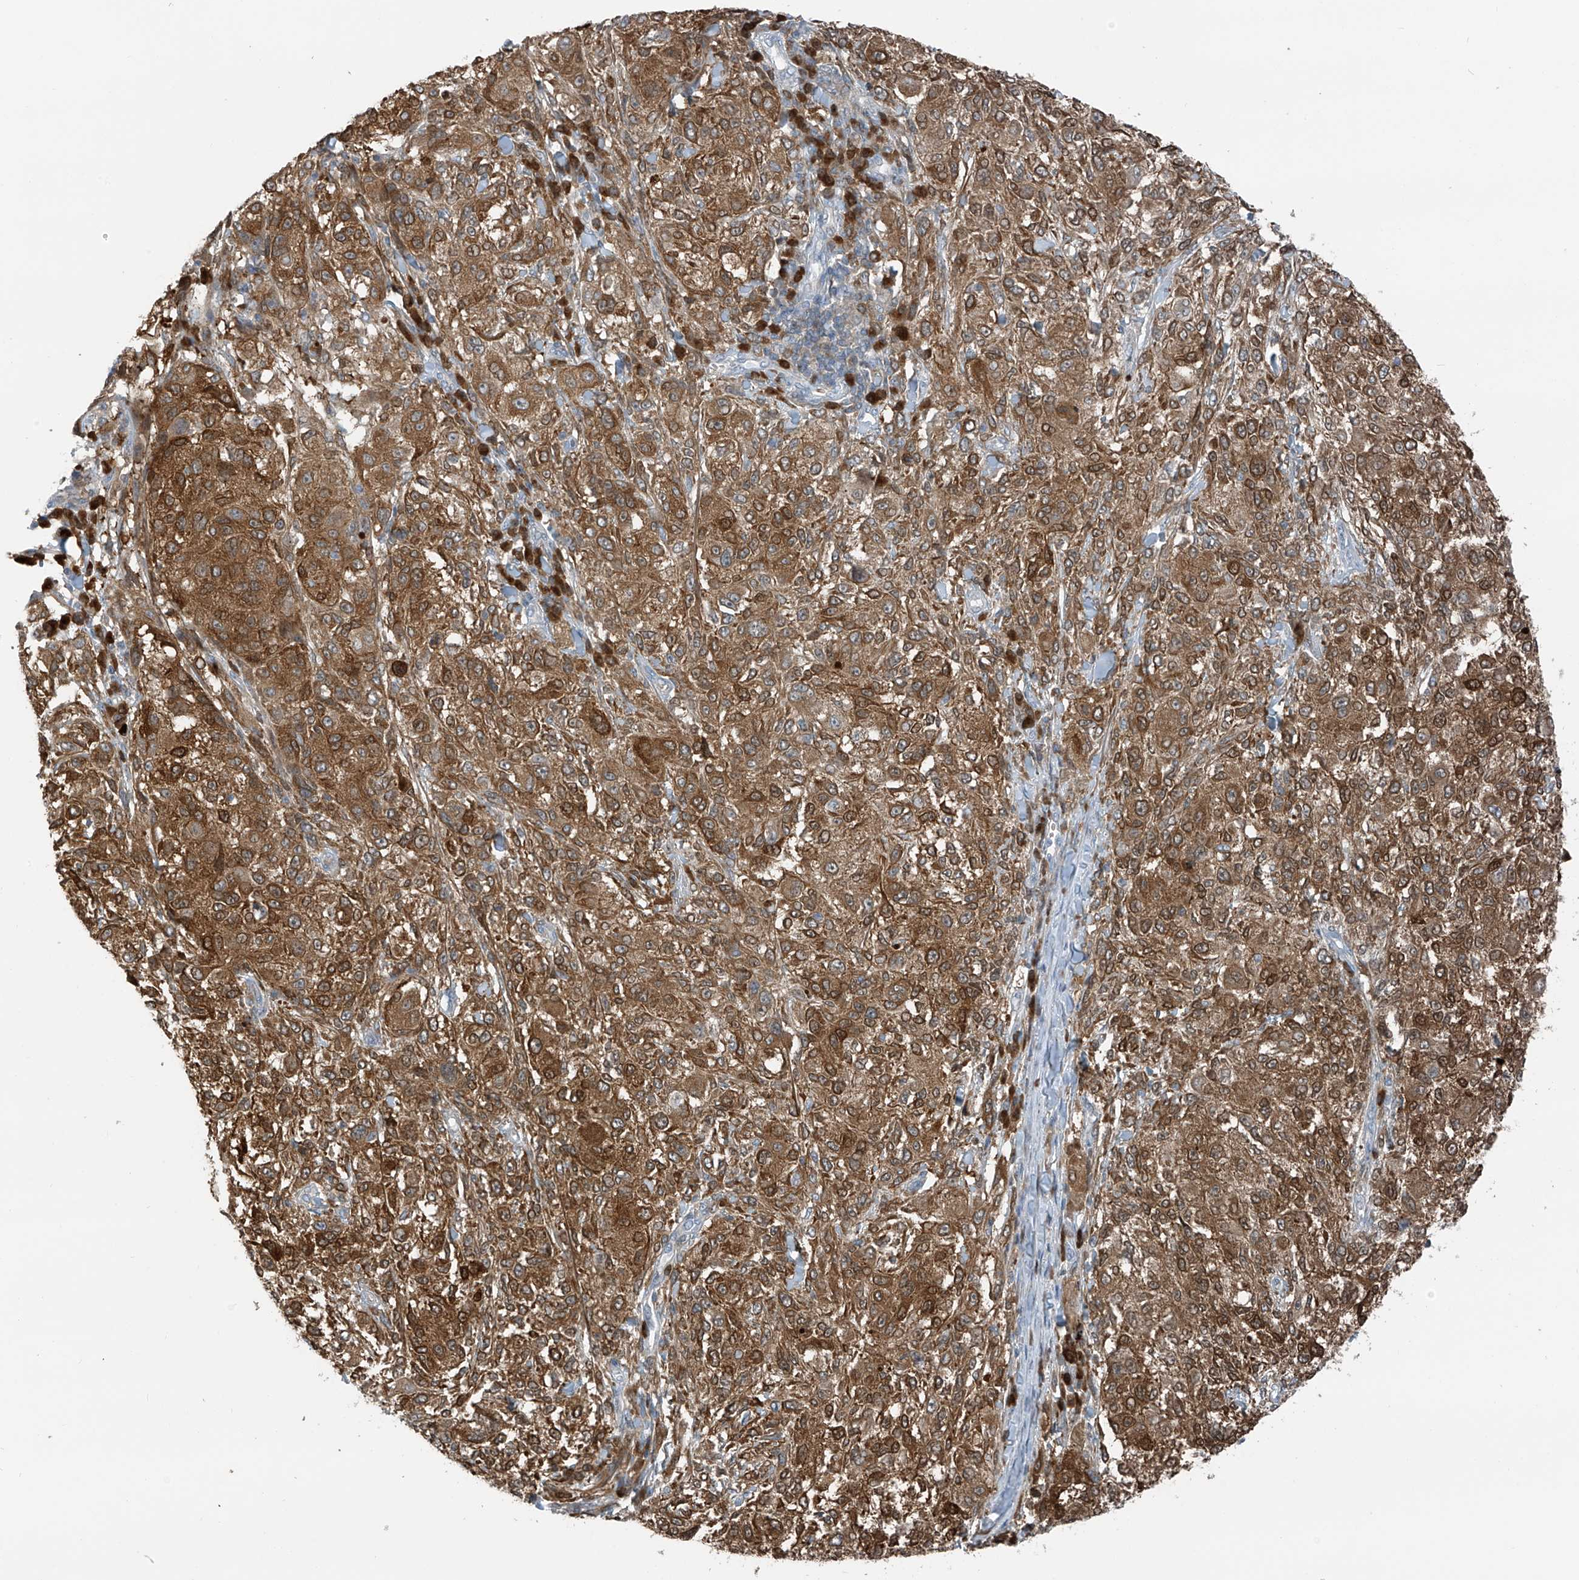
{"staining": {"intensity": "moderate", "quantity": ">75%", "location": "cytoplasmic/membranous"}, "tissue": "melanoma", "cell_type": "Tumor cells", "image_type": "cancer", "snomed": [{"axis": "morphology", "description": "Necrosis, NOS"}, {"axis": "morphology", "description": "Malignant melanoma, NOS"}, {"axis": "topography", "description": "Skin"}], "caption": "About >75% of tumor cells in human melanoma reveal moderate cytoplasmic/membranous protein positivity as visualized by brown immunohistochemical staining.", "gene": "SLC12A6", "patient": {"sex": "female", "age": 87}}